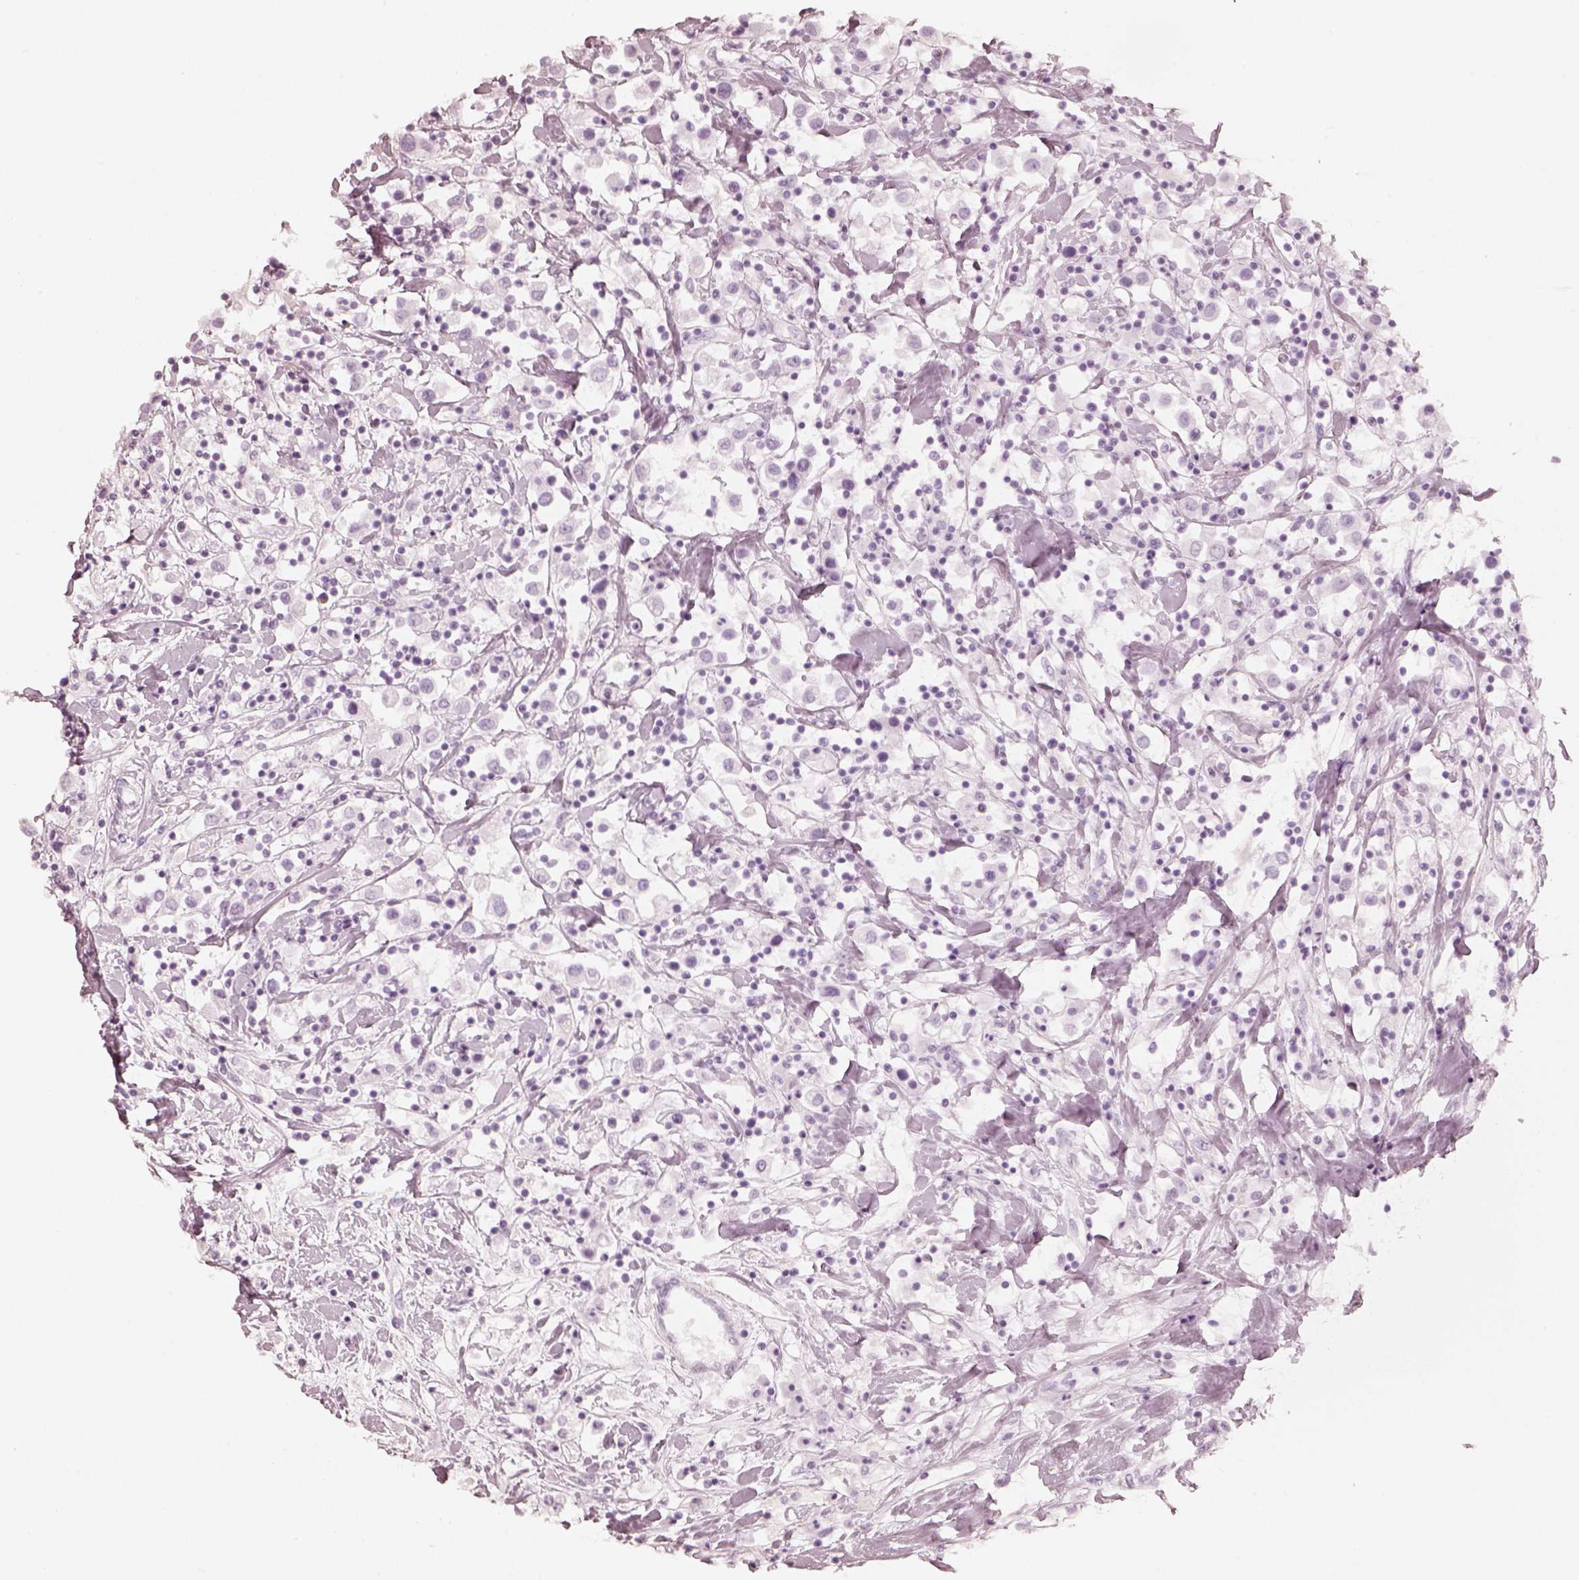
{"staining": {"intensity": "moderate", "quantity": "25%-75%", "location": "cytoplasmic/membranous"}, "tissue": "breast cancer", "cell_type": "Tumor cells", "image_type": "cancer", "snomed": [{"axis": "morphology", "description": "Duct carcinoma"}, {"axis": "topography", "description": "Breast"}], "caption": "A brown stain labels moderate cytoplasmic/membranous positivity of a protein in human breast intraductal carcinoma tumor cells. (DAB (3,3'-diaminobenzidine) IHC, brown staining for protein, blue staining for nuclei).", "gene": "GORASP2", "patient": {"sex": "female", "age": 61}}